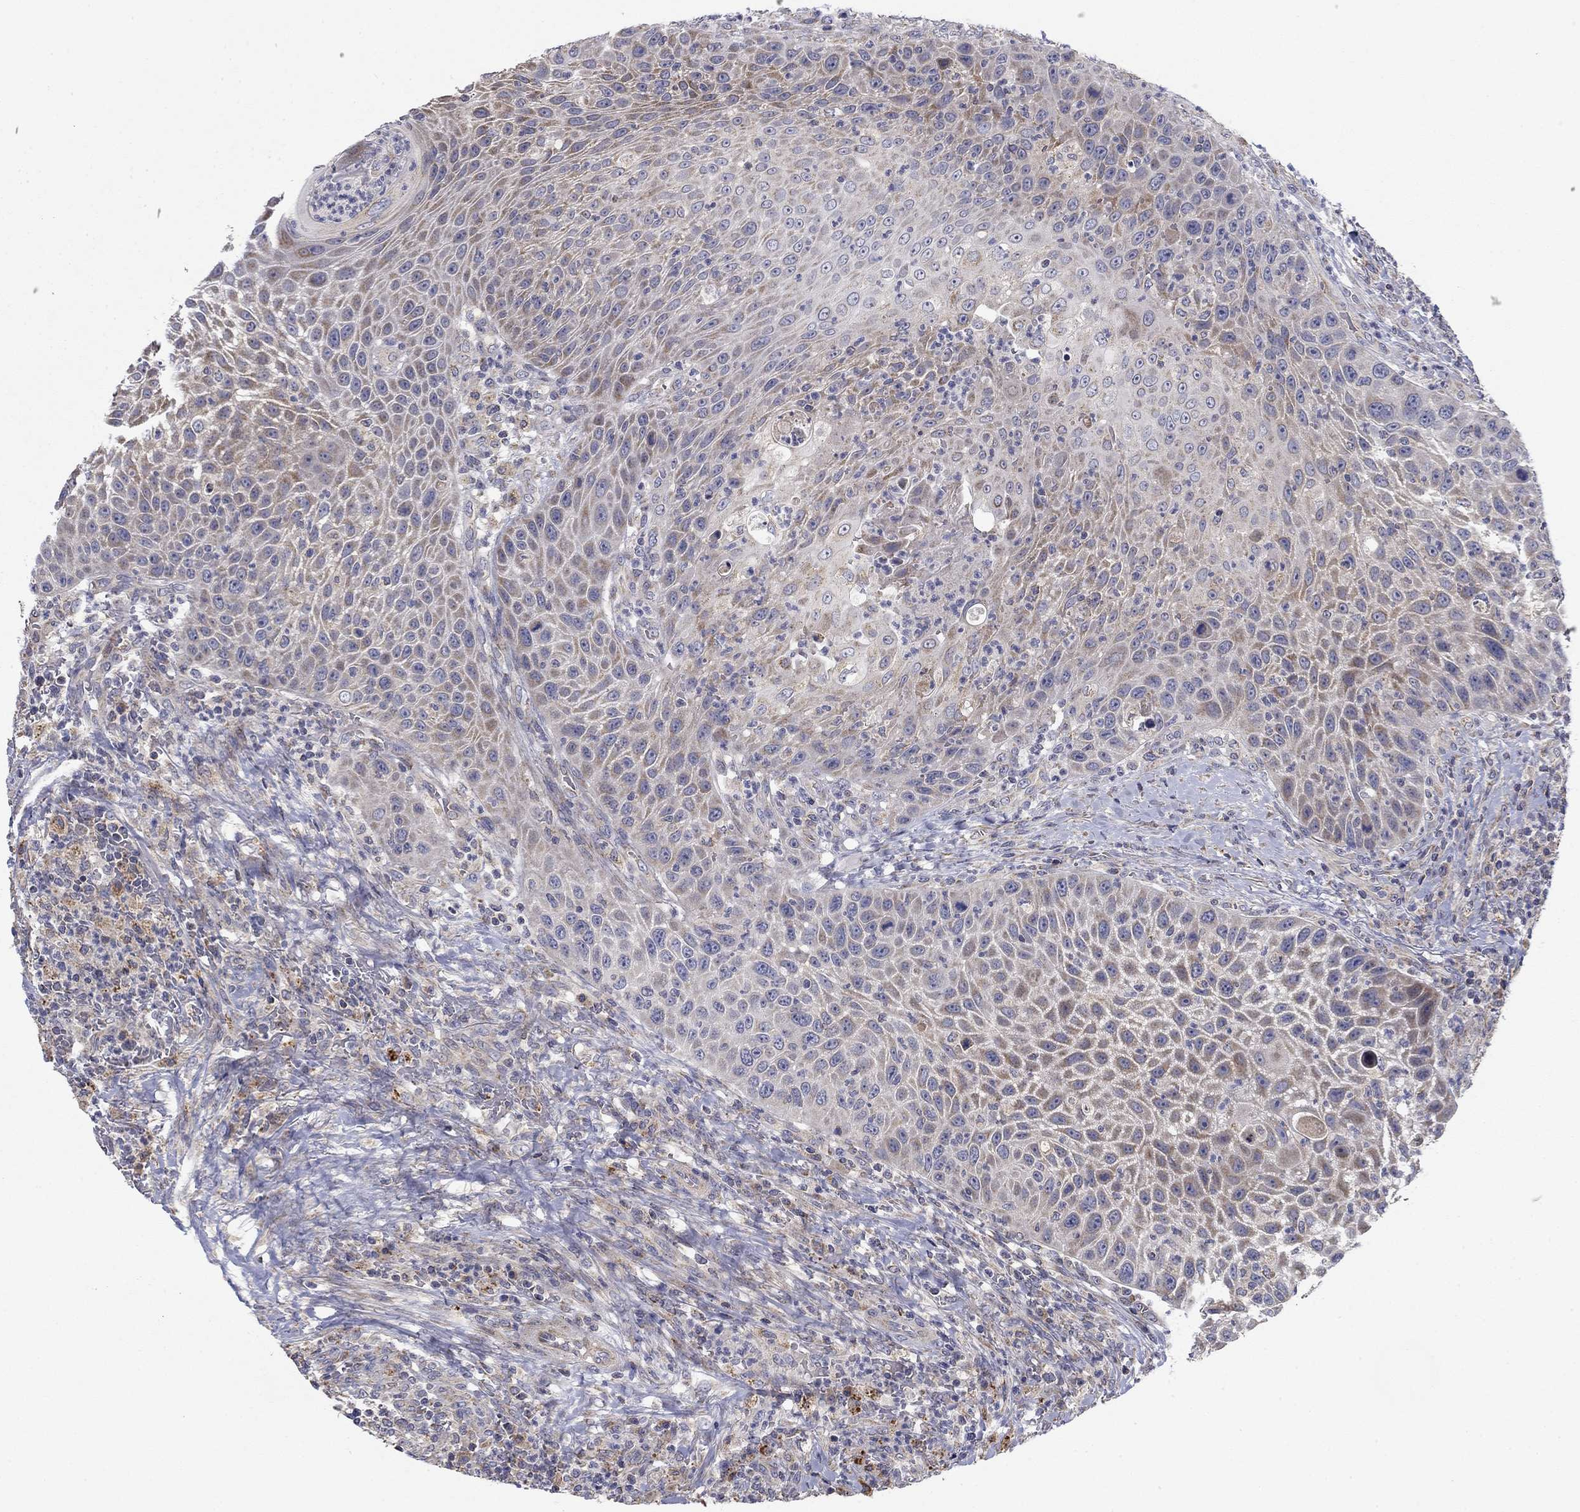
{"staining": {"intensity": "weak", "quantity": "25%-75%", "location": "cytoplasmic/membranous"}, "tissue": "head and neck cancer", "cell_type": "Tumor cells", "image_type": "cancer", "snomed": [{"axis": "morphology", "description": "Squamous cell carcinoma, NOS"}, {"axis": "topography", "description": "Head-Neck"}], "caption": "Protein analysis of head and neck squamous cell carcinoma tissue displays weak cytoplasmic/membranous positivity in approximately 25%-75% of tumor cells. (Stains: DAB (3,3'-diaminobenzidine) in brown, nuclei in blue, Microscopy: brightfield microscopy at high magnification).", "gene": "MMAA", "patient": {"sex": "male", "age": 69}}